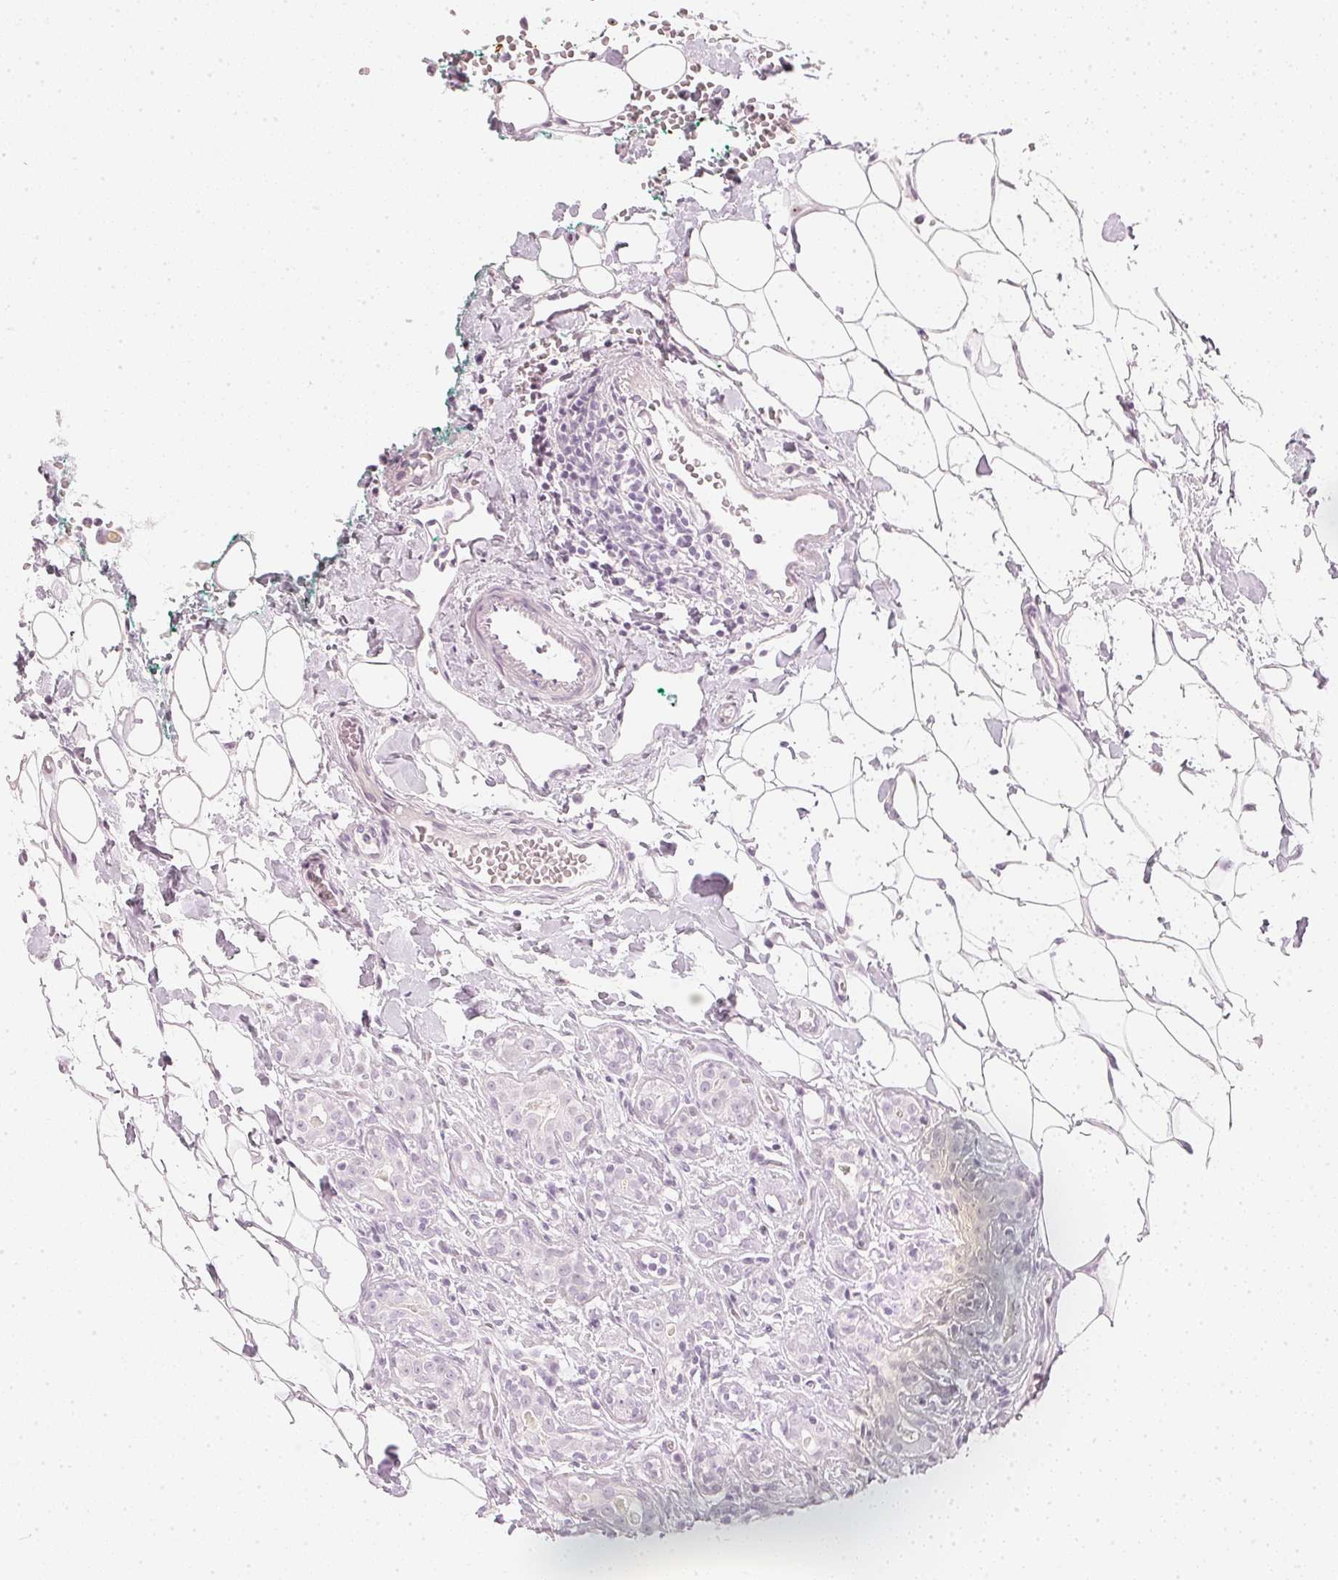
{"staining": {"intensity": "negative", "quantity": "none", "location": "none"}, "tissue": "breast cancer", "cell_type": "Tumor cells", "image_type": "cancer", "snomed": [{"axis": "morphology", "description": "Duct carcinoma"}, {"axis": "topography", "description": "Breast"}], "caption": "The image shows no significant expression in tumor cells of breast invasive ductal carcinoma.", "gene": "CHST4", "patient": {"sex": "female", "age": 43}}